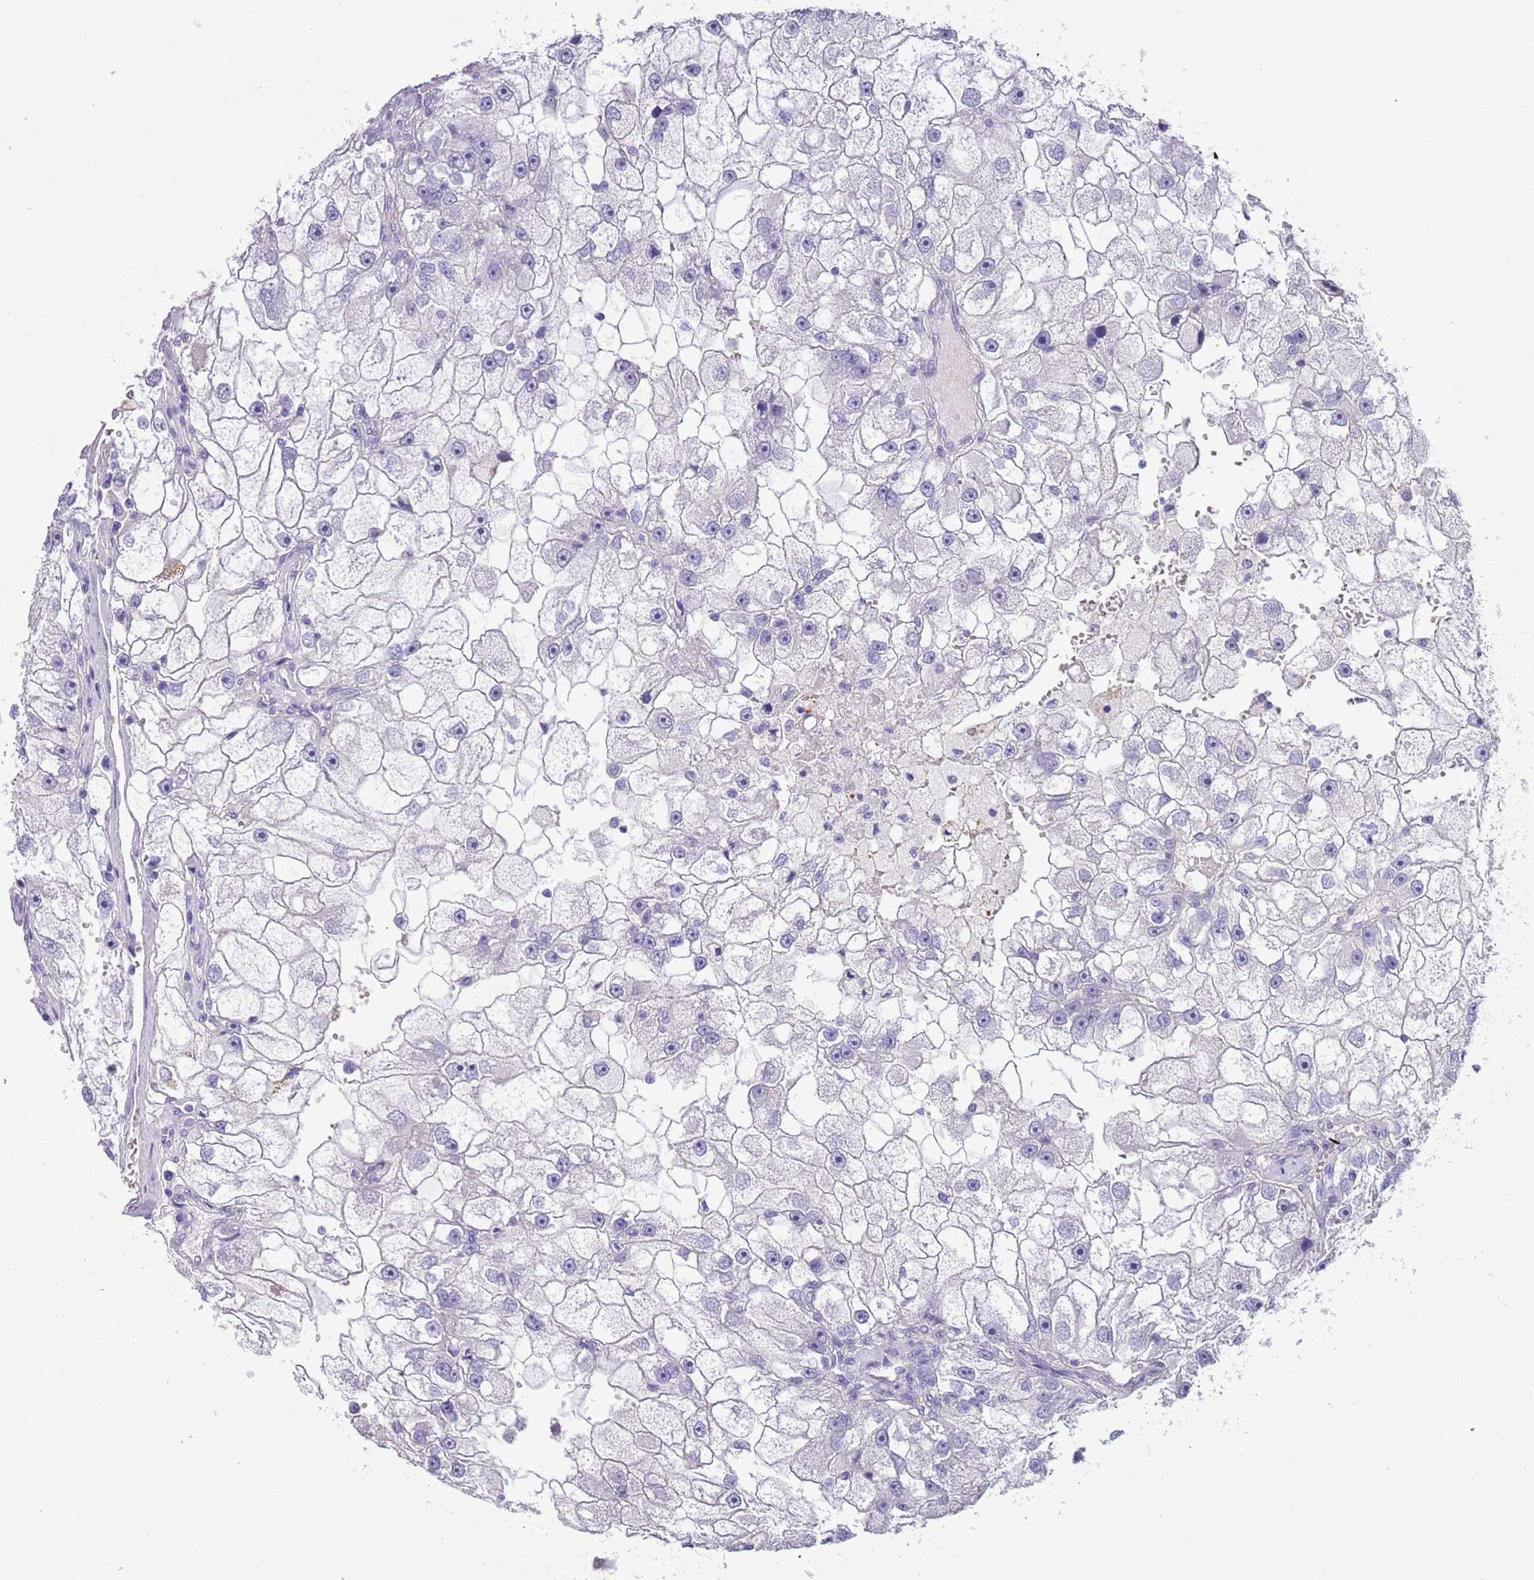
{"staining": {"intensity": "negative", "quantity": "none", "location": "none"}, "tissue": "renal cancer", "cell_type": "Tumor cells", "image_type": "cancer", "snomed": [{"axis": "morphology", "description": "Adenocarcinoma, NOS"}, {"axis": "topography", "description": "Kidney"}], "caption": "Immunohistochemistry (IHC) of renal cancer (adenocarcinoma) demonstrates no expression in tumor cells.", "gene": "PCGF2", "patient": {"sex": "male", "age": 63}}